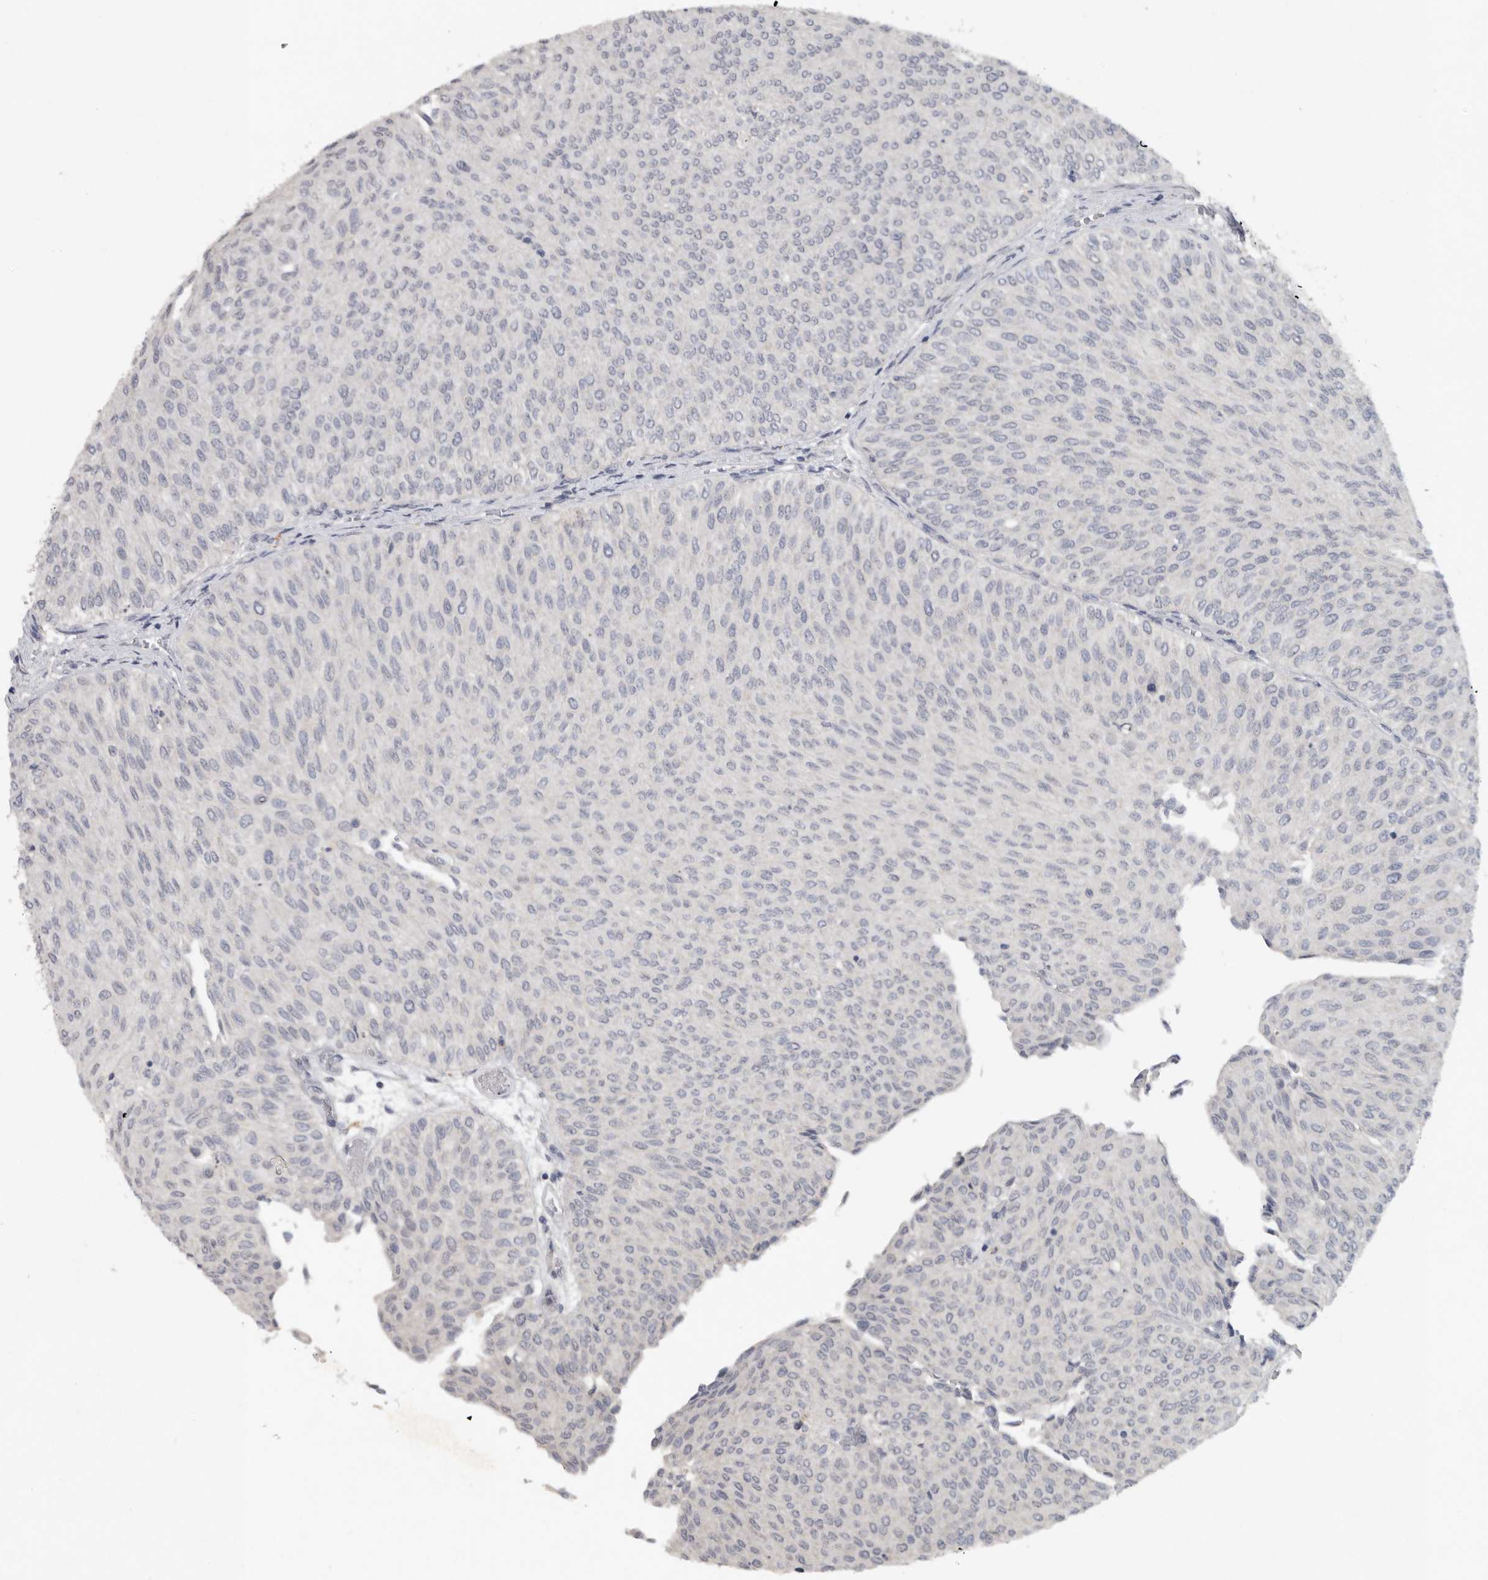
{"staining": {"intensity": "negative", "quantity": "none", "location": "none"}, "tissue": "urothelial cancer", "cell_type": "Tumor cells", "image_type": "cancer", "snomed": [{"axis": "morphology", "description": "Urothelial carcinoma, Low grade"}, {"axis": "topography", "description": "Urinary bladder"}], "caption": "This image is of urothelial cancer stained with immunohistochemistry (IHC) to label a protein in brown with the nuclei are counter-stained blue. There is no expression in tumor cells.", "gene": "REG4", "patient": {"sex": "male", "age": 78}}